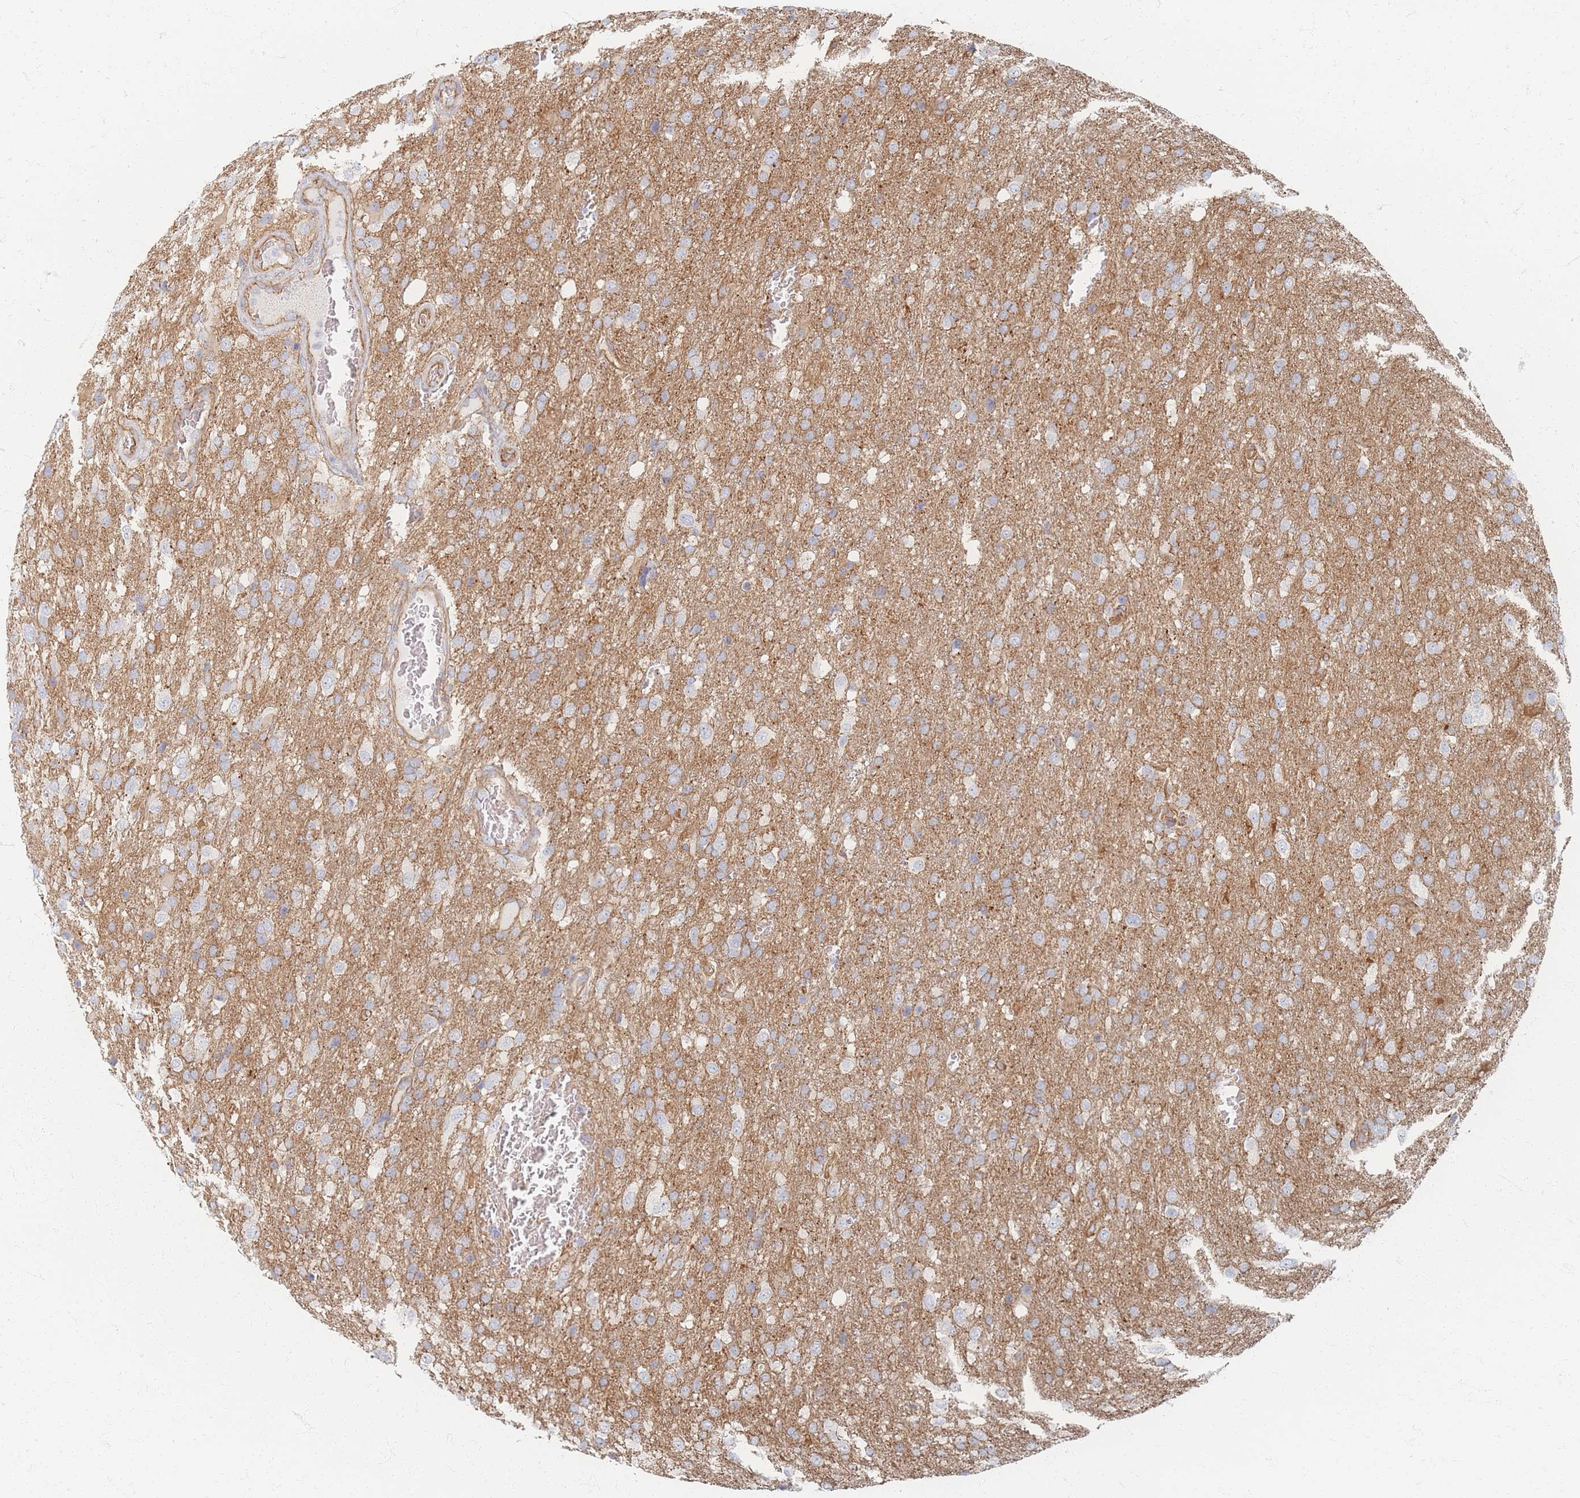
{"staining": {"intensity": "negative", "quantity": "none", "location": "none"}, "tissue": "glioma", "cell_type": "Tumor cells", "image_type": "cancer", "snomed": [{"axis": "morphology", "description": "Glioma, malignant, High grade"}, {"axis": "topography", "description": "Brain"}], "caption": "Micrograph shows no significant protein positivity in tumor cells of glioma. The staining was performed using DAB to visualize the protein expression in brown, while the nuclei were stained in blue with hematoxylin (Magnification: 20x).", "gene": "GNB1", "patient": {"sex": "female", "age": 74}}